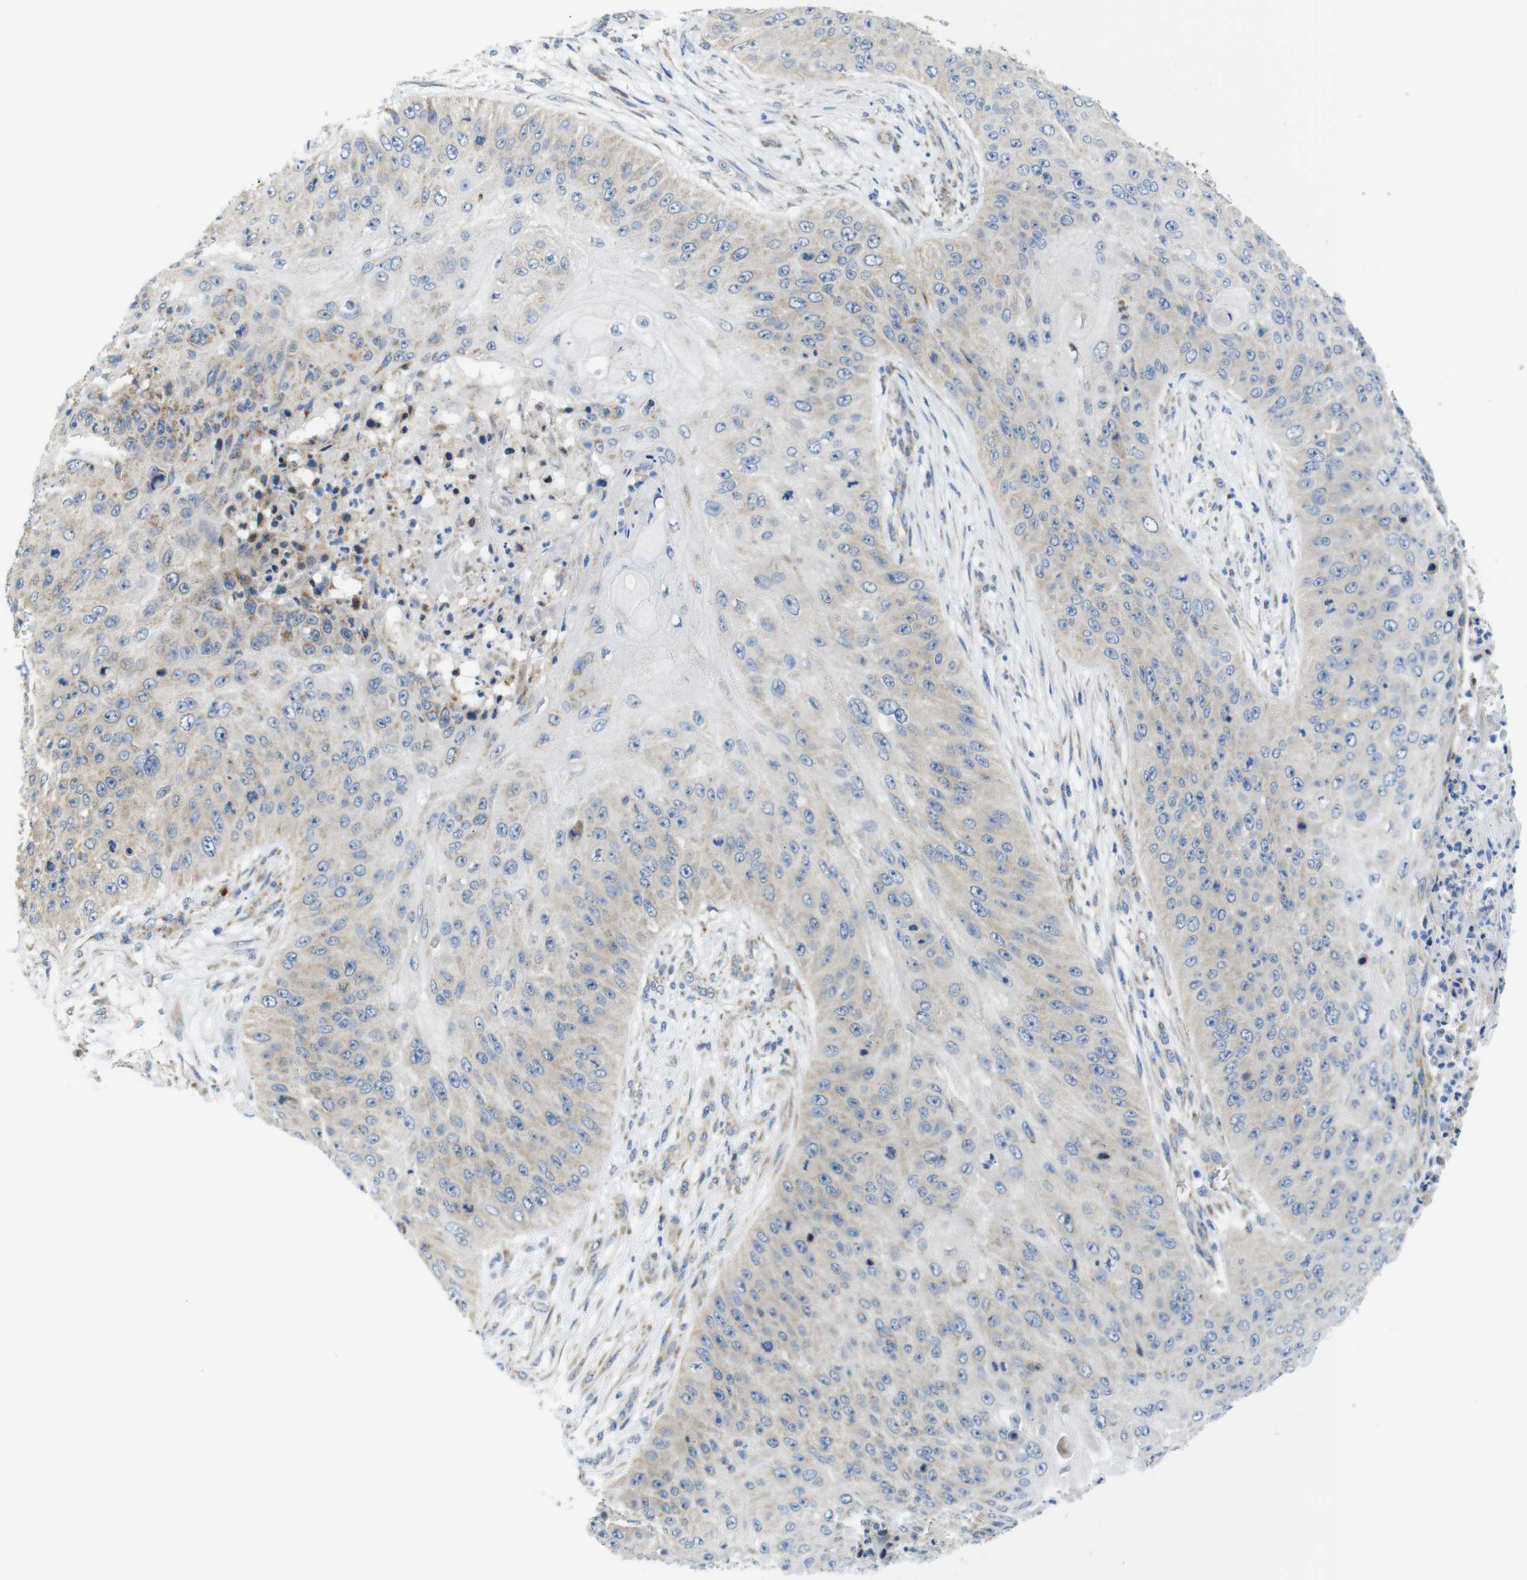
{"staining": {"intensity": "weak", "quantity": "25%-75%", "location": "cytoplasmic/membranous"}, "tissue": "skin cancer", "cell_type": "Tumor cells", "image_type": "cancer", "snomed": [{"axis": "morphology", "description": "Squamous cell carcinoma, NOS"}, {"axis": "topography", "description": "Skin"}], "caption": "Skin squamous cell carcinoma was stained to show a protein in brown. There is low levels of weak cytoplasmic/membranous expression in about 25%-75% of tumor cells.", "gene": "MARCHF1", "patient": {"sex": "female", "age": 80}}